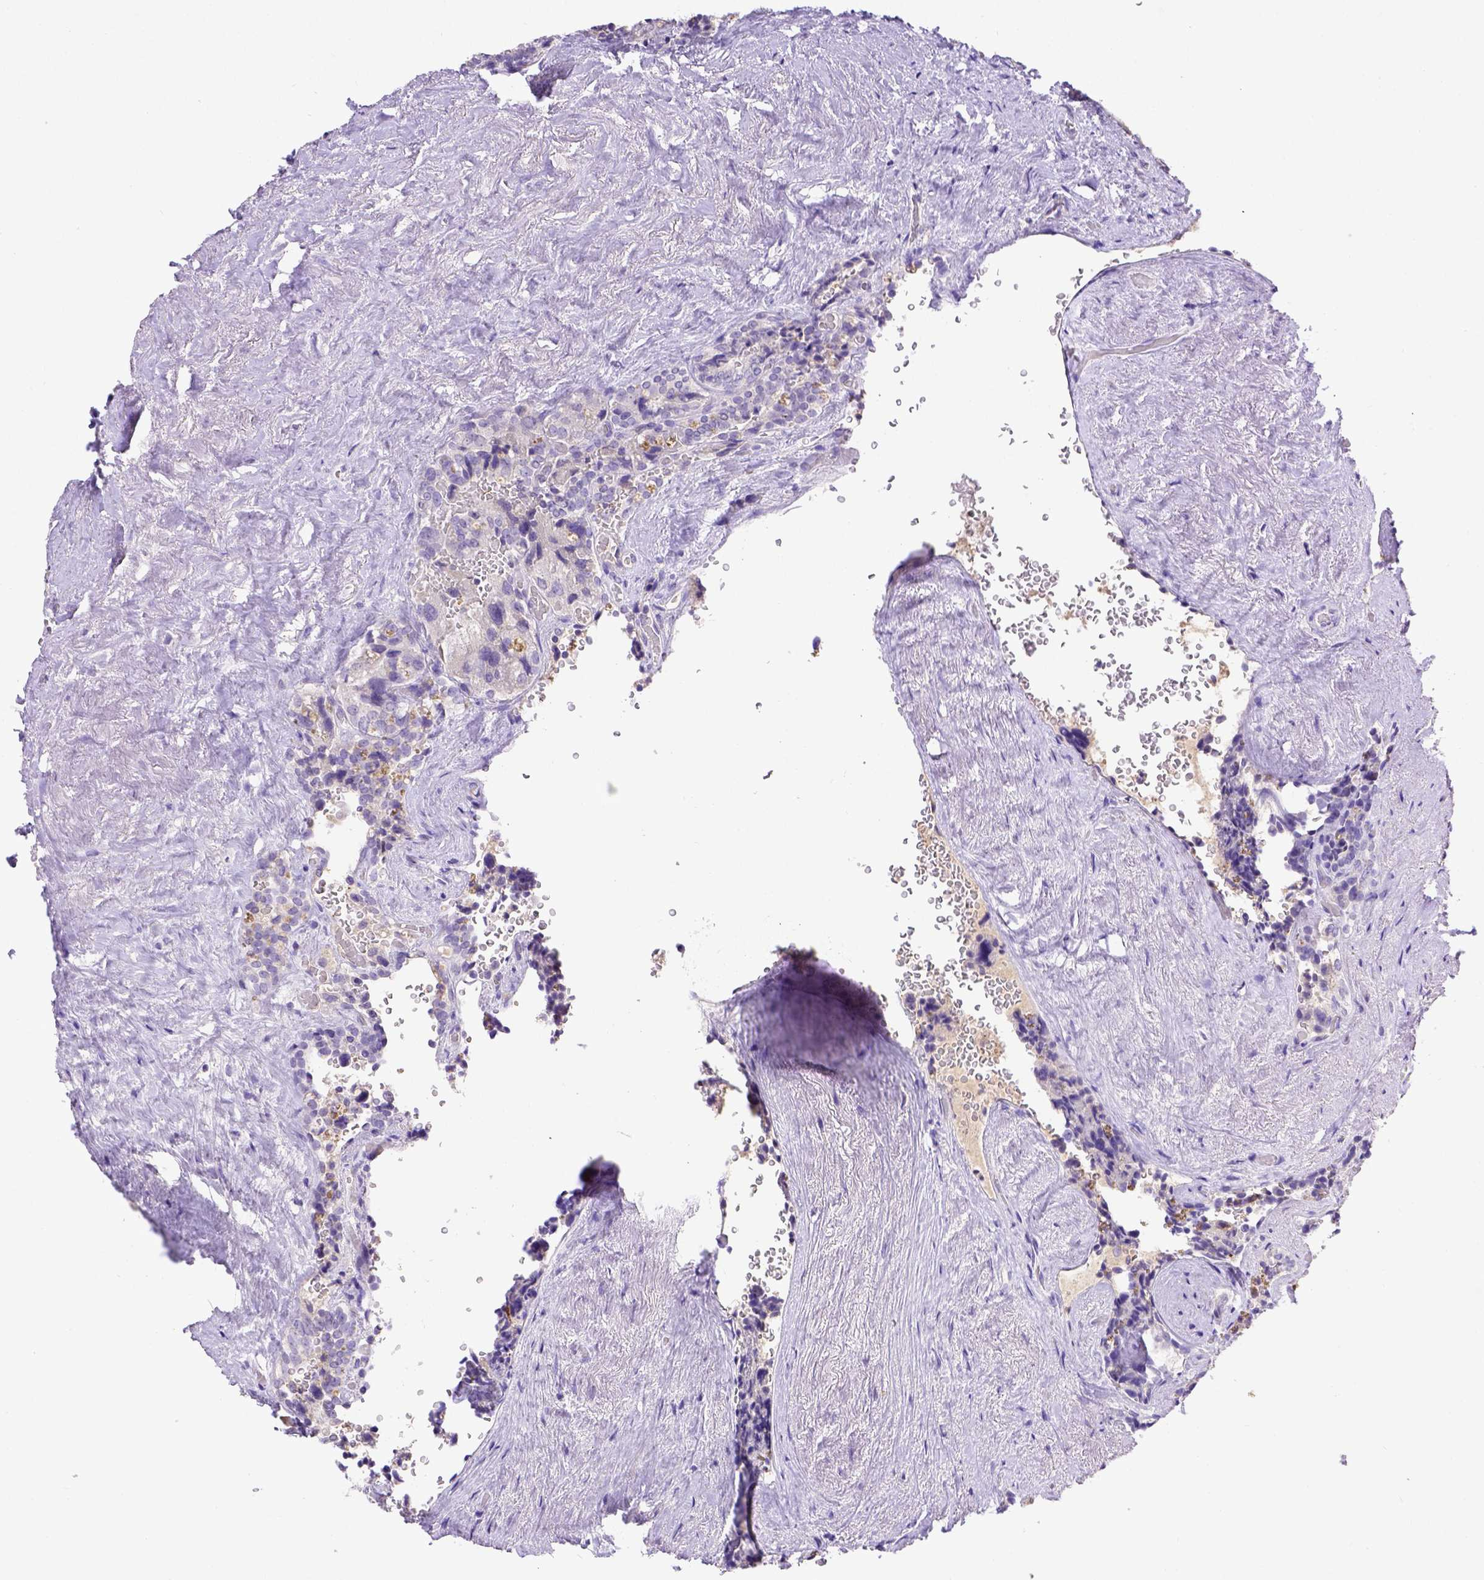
{"staining": {"intensity": "negative", "quantity": "none", "location": "none"}, "tissue": "seminal vesicle", "cell_type": "Glandular cells", "image_type": "normal", "snomed": [{"axis": "morphology", "description": "Normal tissue, NOS"}, {"axis": "topography", "description": "Seminal veicle"}], "caption": "Immunohistochemical staining of unremarkable seminal vesicle exhibits no significant positivity in glandular cells.", "gene": "B3GAT1", "patient": {"sex": "male", "age": 69}}